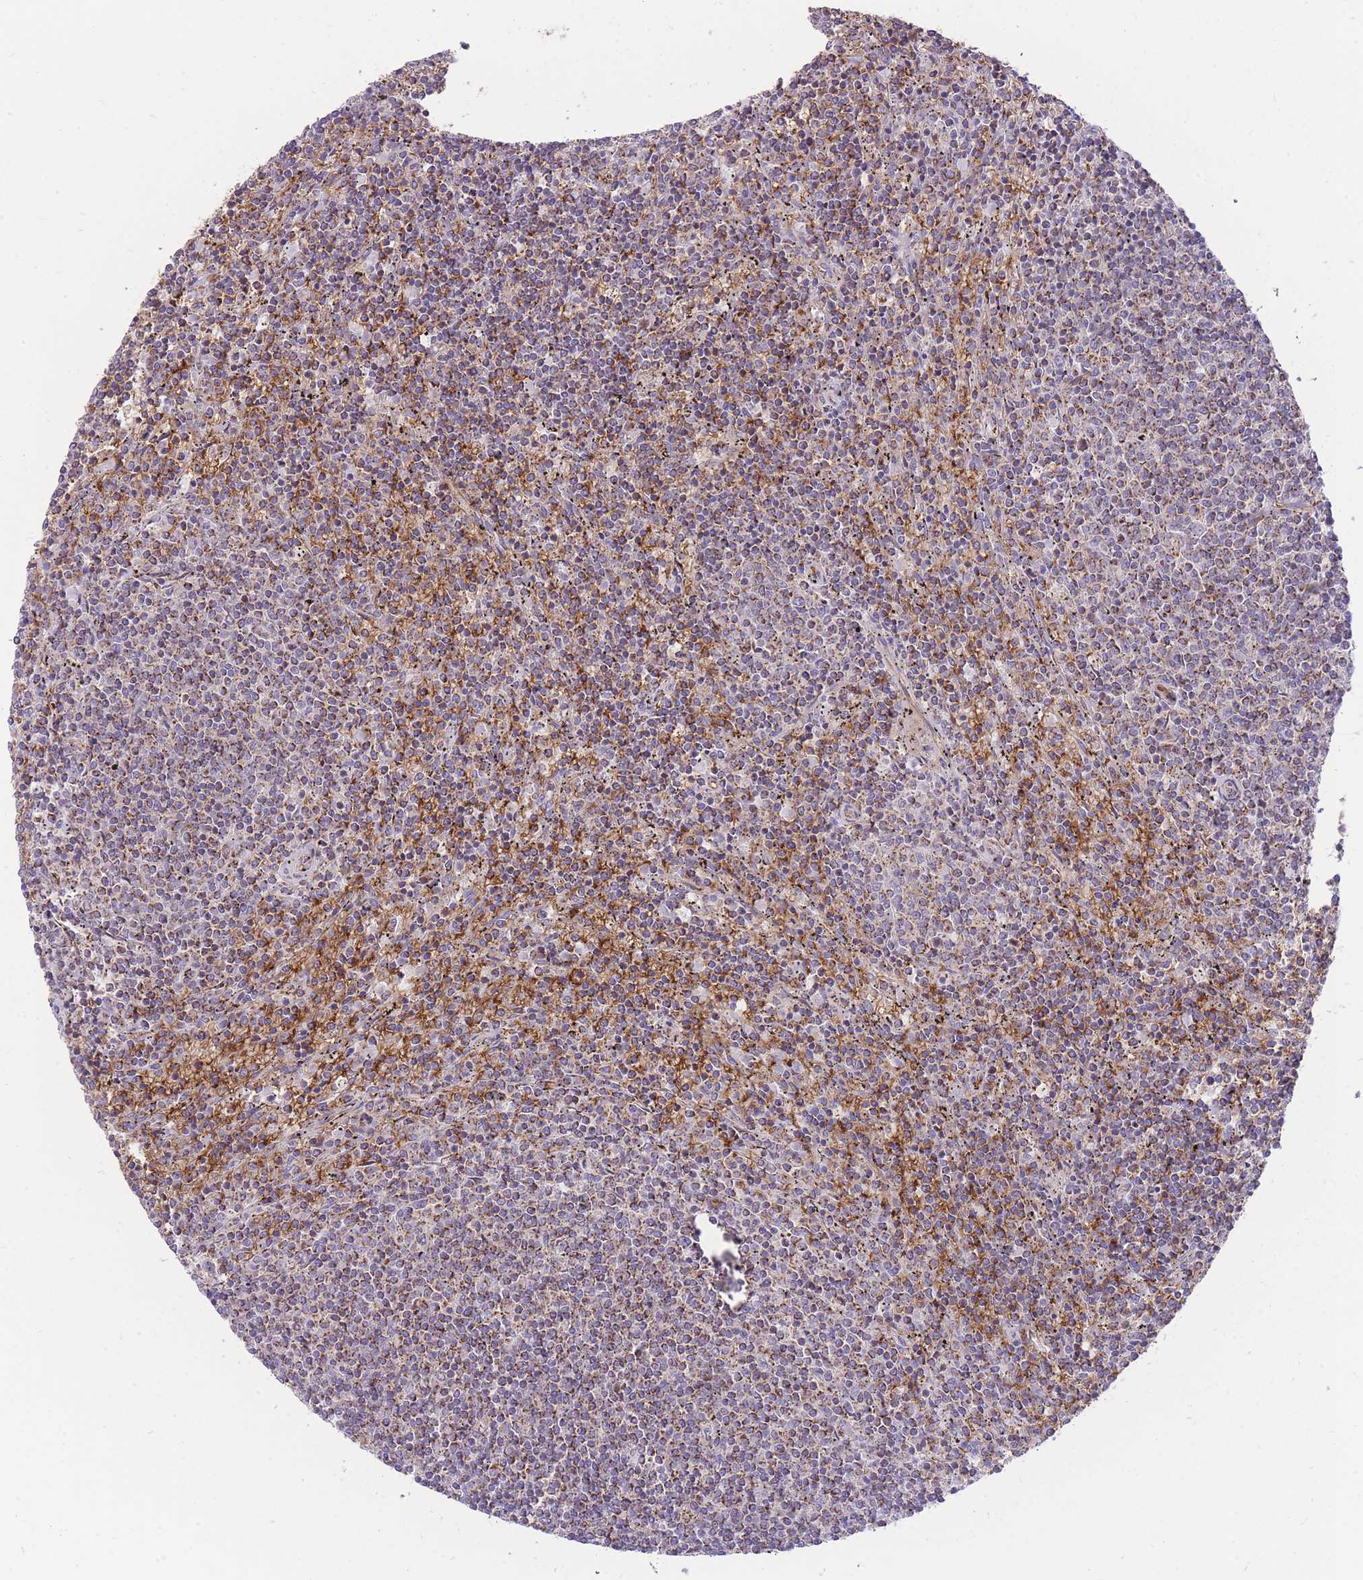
{"staining": {"intensity": "moderate", "quantity": "25%-75%", "location": "cytoplasmic/membranous"}, "tissue": "lymphoma", "cell_type": "Tumor cells", "image_type": "cancer", "snomed": [{"axis": "morphology", "description": "Malignant lymphoma, non-Hodgkin's type, Low grade"}, {"axis": "topography", "description": "Spleen"}], "caption": "Immunohistochemical staining of human malignant lymphoma, non-Hodgkin's type (low-grade) shows medium levels of moderate cytoplasmic/membranous protein expression in about 25%-75% of tumor cells. The staining is performed using DAB brown chromogen to label protein expression. The nuclei are counter-stained blue using hematoxylin.", "gene": "ANKRD10", "patient": {"sex": "female", "age": 50}}